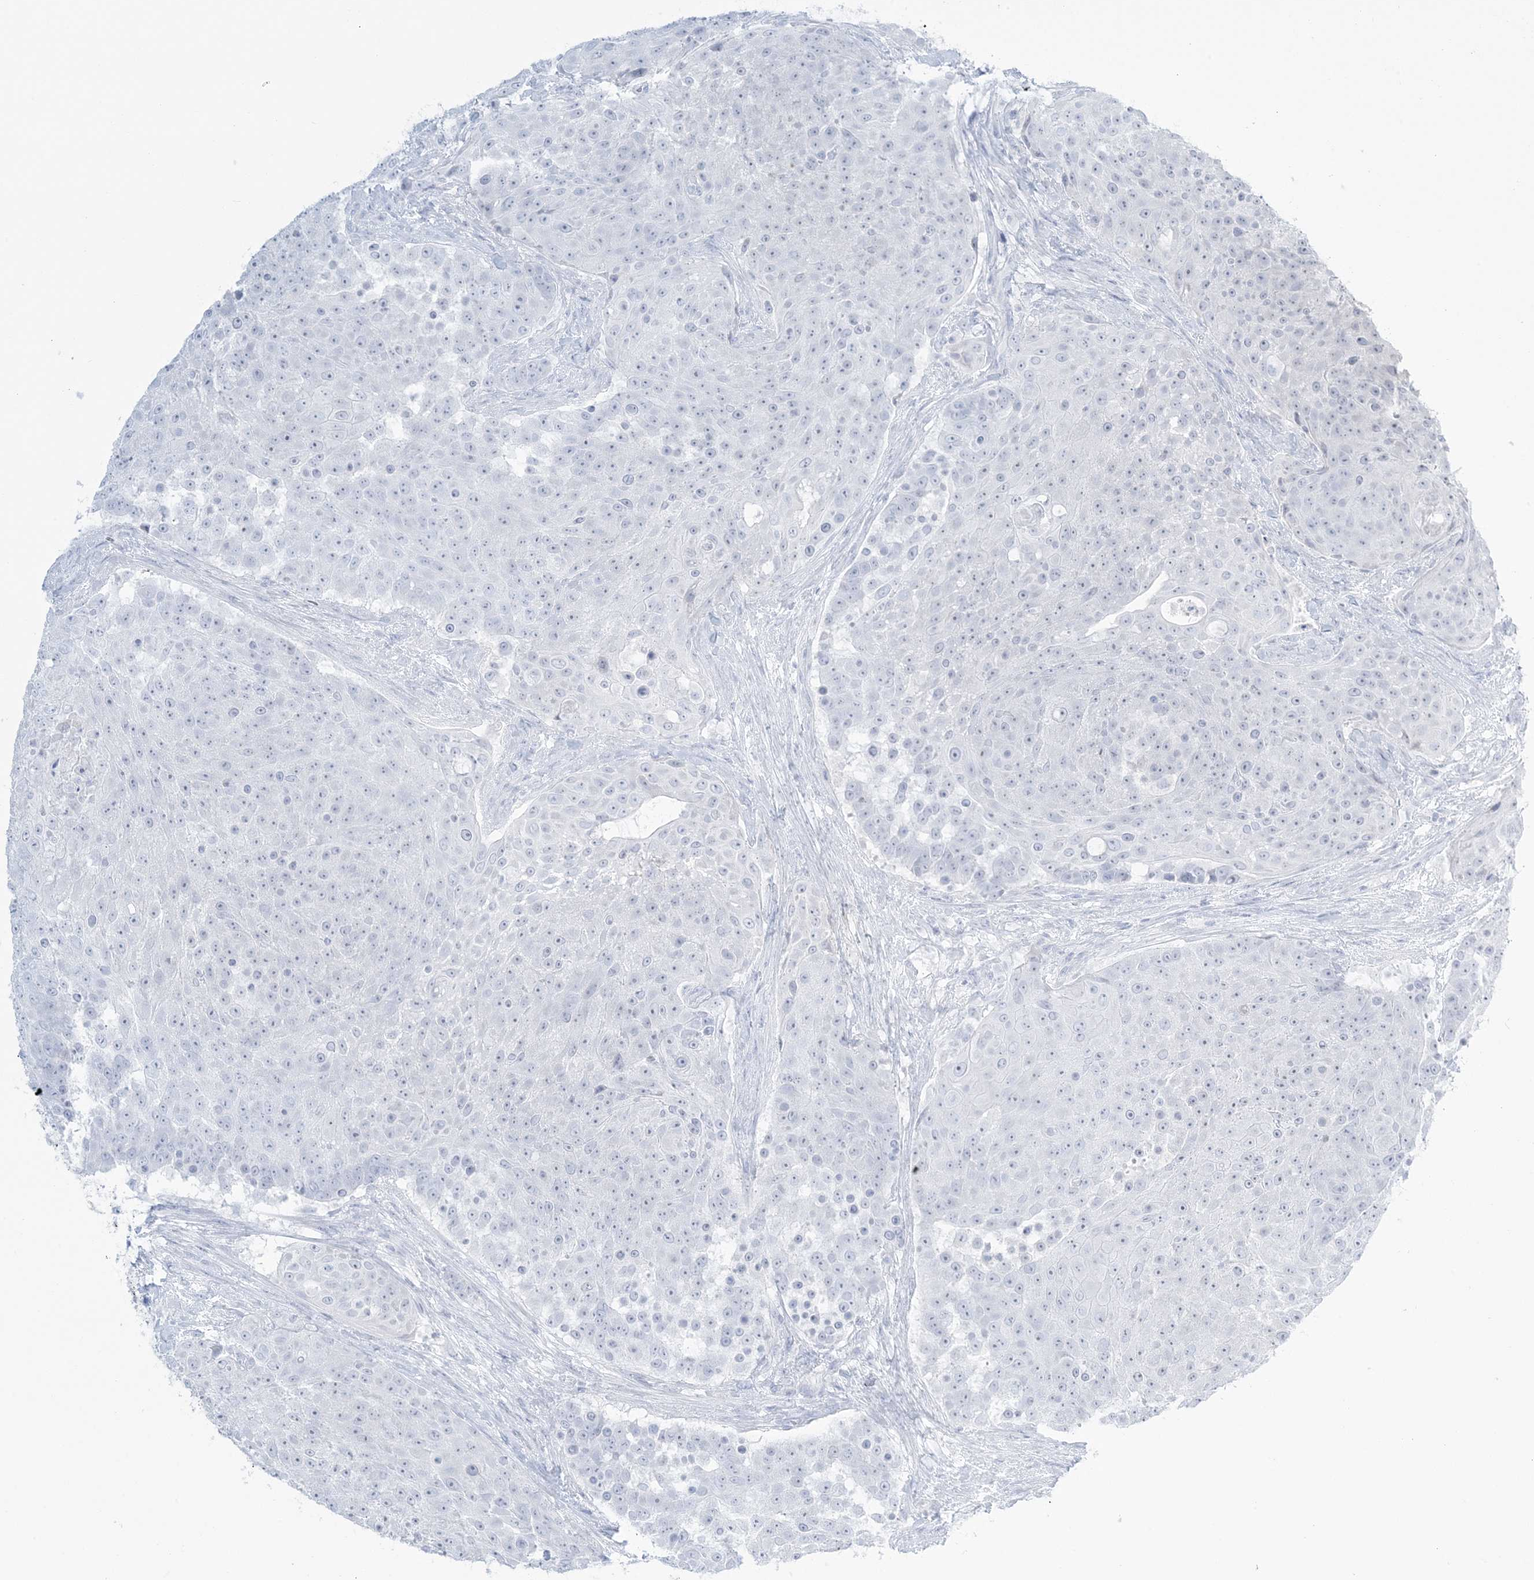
{"staining": {"intensity": "negative", "quantity": "none", "location": "none"}, "tissue": "urothelial cancer", "cell_type": "Tumor cells", "image_type": "cancer", "snomed": [{"axis": "morphology", "description": "Urothelial carcinoma, High grade"}, {"axis": "topography", "description": "Urinary bladder"}], "caption": "Histopathology image shows no protein expression in tumor cells of urothelial carcinoma (high-grade) tissue.", "gene": "AGXT", "patient": {"sex": "female", "age": 63}}